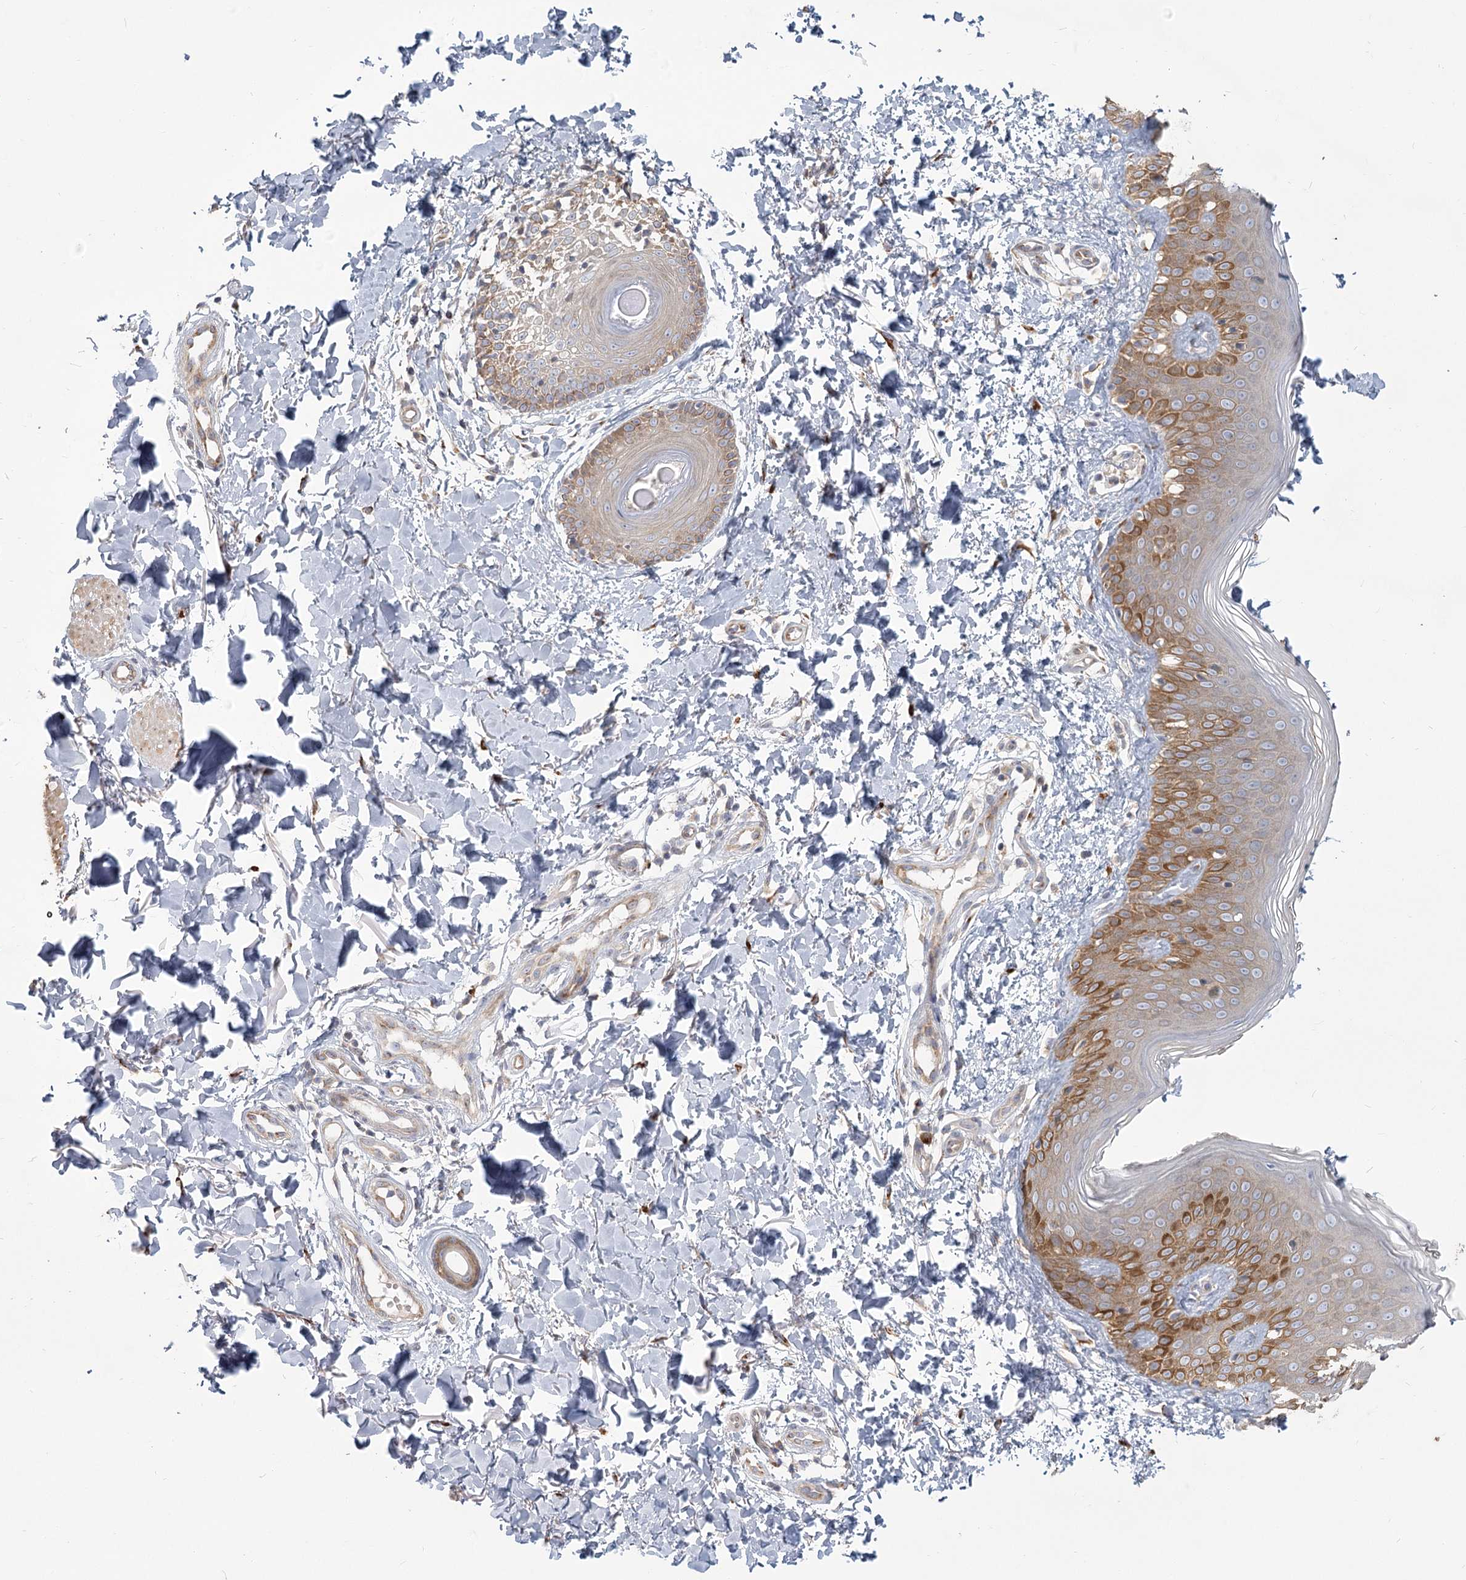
{"staining": {"intensity": "strong", "quantity": ">75%", "location": "cytoplasmic/membranous"}, "tissue": "skin", "cell_type": "Fibroblasts", "image_type": "normal", "snomed": [{"axis": "morphology", "description": "Normal tissue, NOS"}, {"axis": "topography", "description": "Skin"}], "caption": "A micrograph showing strong cytoplasmic/membranous positivity in about >75% of fibroblasts in benign skin, as visualized by brown immunohistochemical staining.", "gene": "CNTLN", "patient": {"sex": "male", "age": 37}}